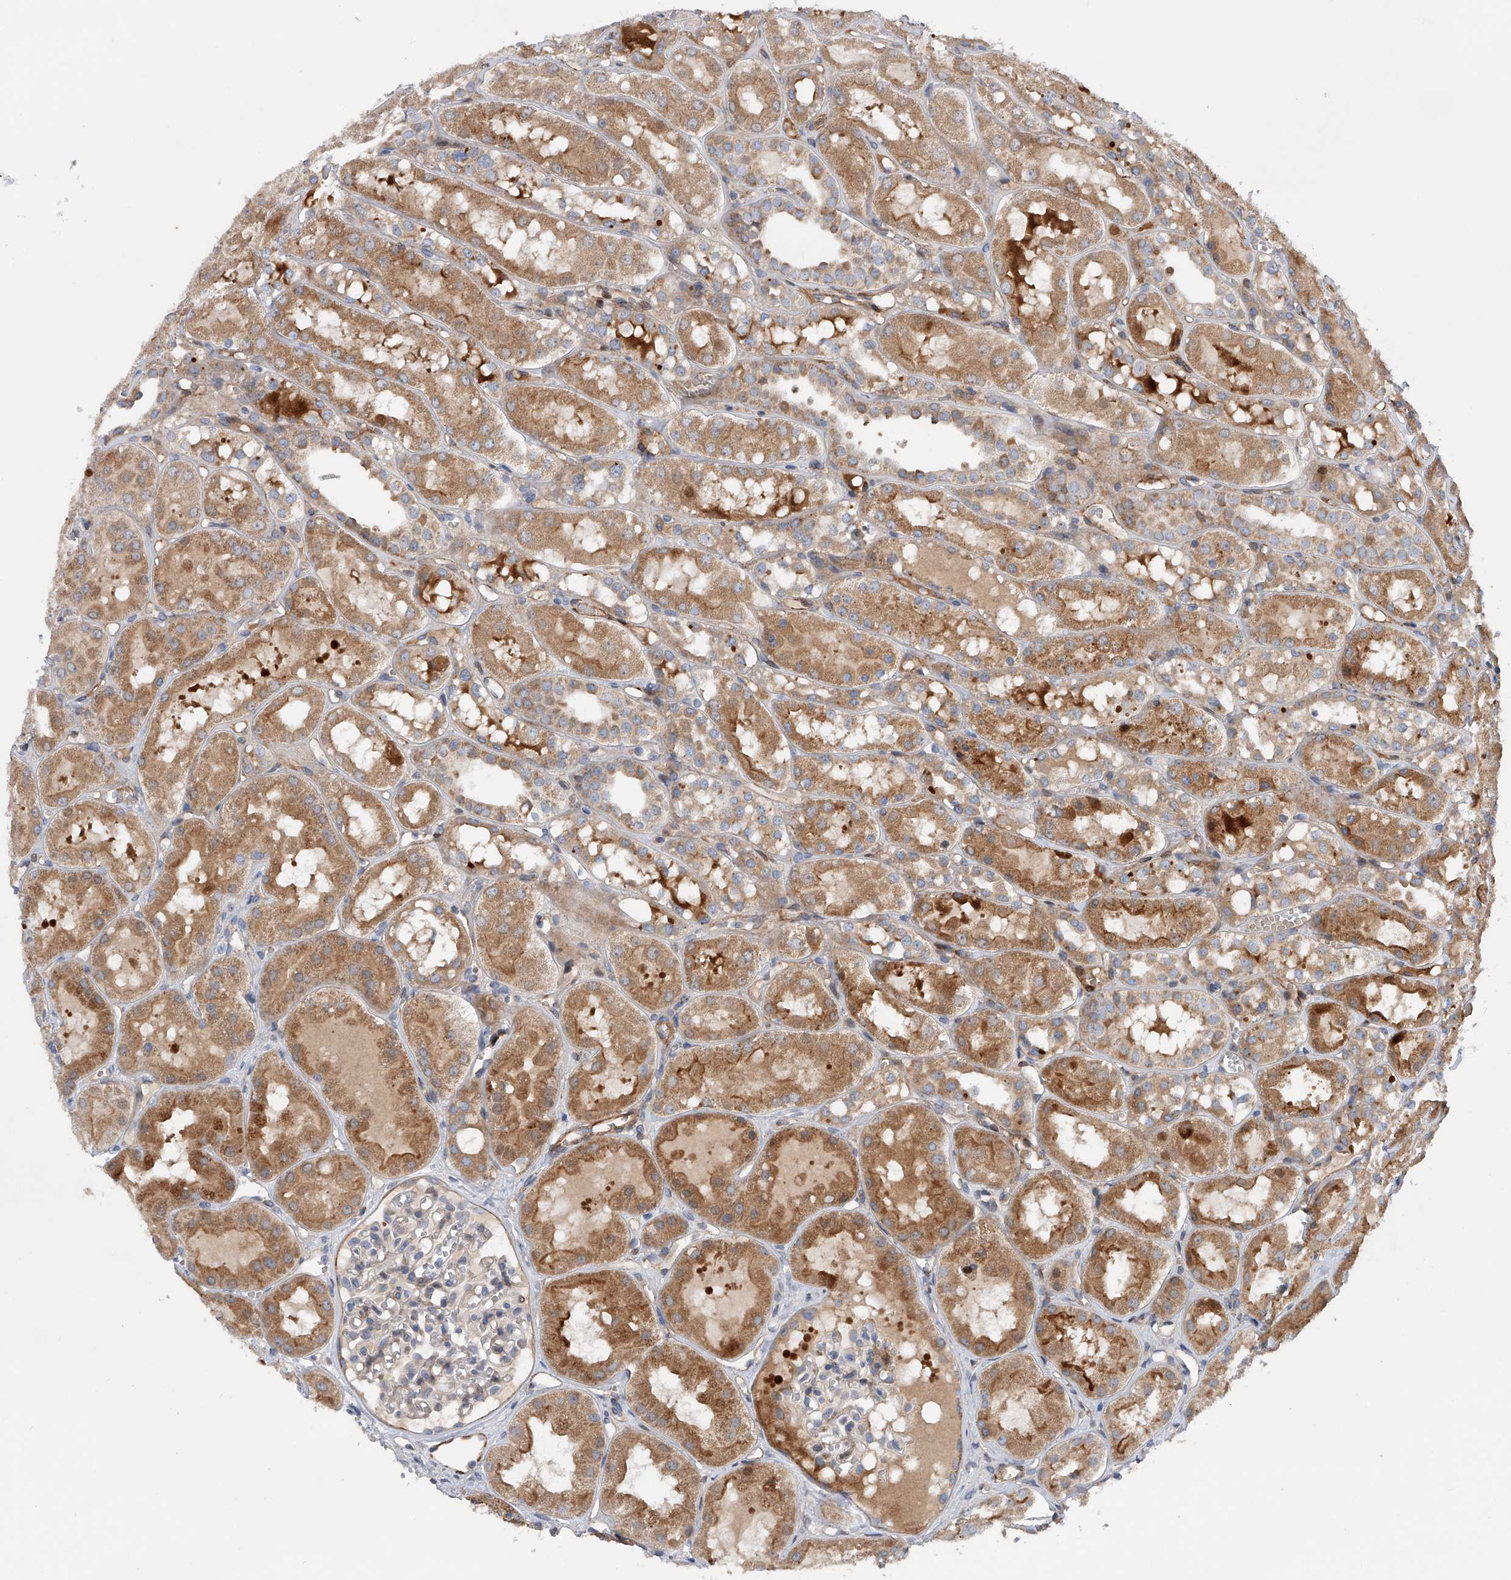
{"staining": {"intensity": "weak", "quantity": "<25%", "location": "cytoplasmic/membranous"}, "tissue": "kidney", "cell_type": "Cells in glomeruli", "image_type": "normal", "snomed": [{"axis": "morphology", "description": "Normal tissue, NOS"}, {"axis": "topography", "description": "Kidney"}], "caption": "IHC photomicrograph of normal kidney: human kidney stained with DAB displays no significant protein positivity in cells in glomeruli.", "gene": "PDSS2", "patient": {"sex": "male", "age": 16}}